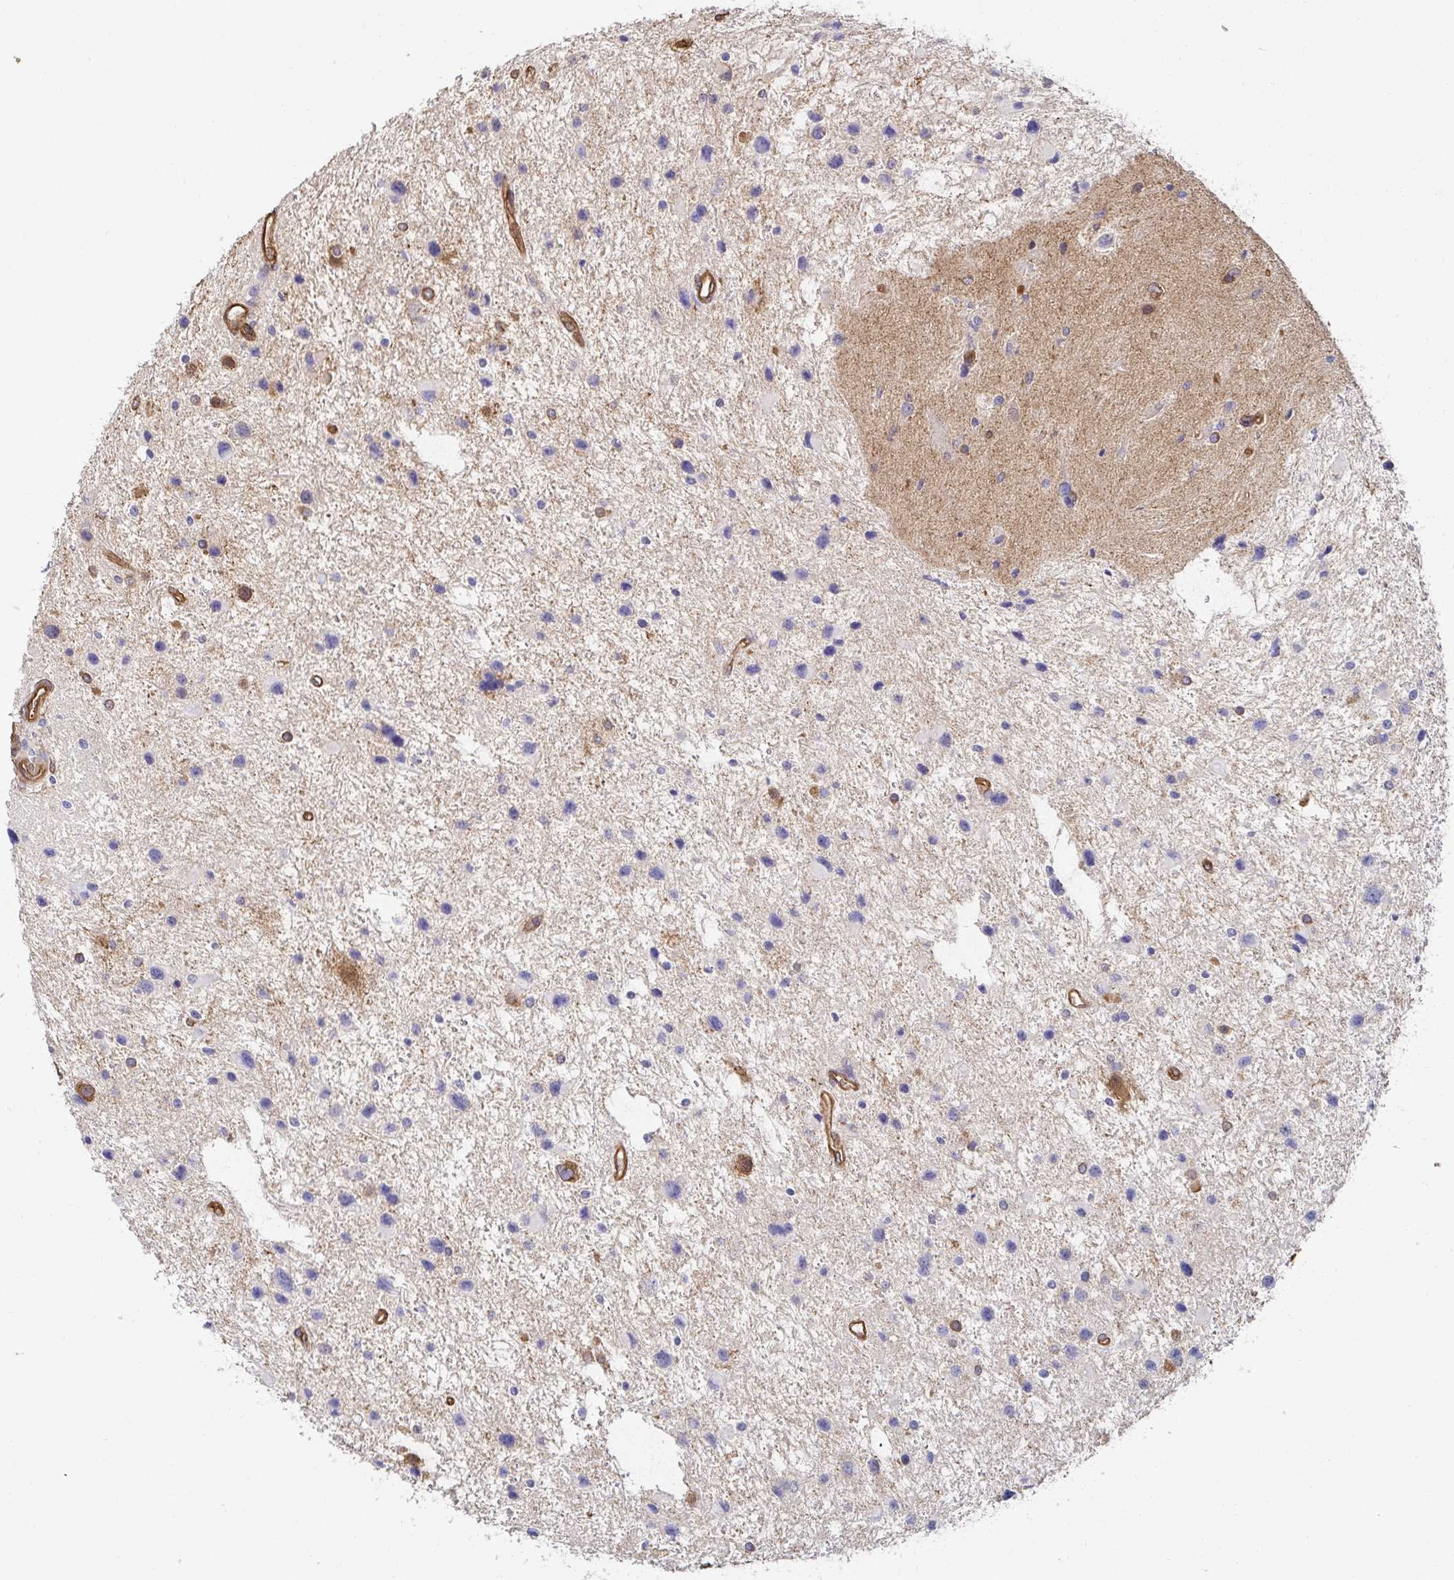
{"staining": {"intensity": "moderate", "quantity": "<25%", "location": "cytoplasmic/membranous"}, "tissue": "glioma", "cell_type": "Tumor cells", "image_type": "cancer", "snomed": [{"axis": "morphology", "description": "Glioma, malignant, Low grade"}, {"axis": "topography", "description": "Brain"}], "caption": "Brown immunohistochemical staining in human malignant low-grade glioma displays moderate cytoplasmic/membranous staining in approximately <25% of tumor cells.", "gene": "CTTN", "patient": {"sex": "female", "age": 32}}